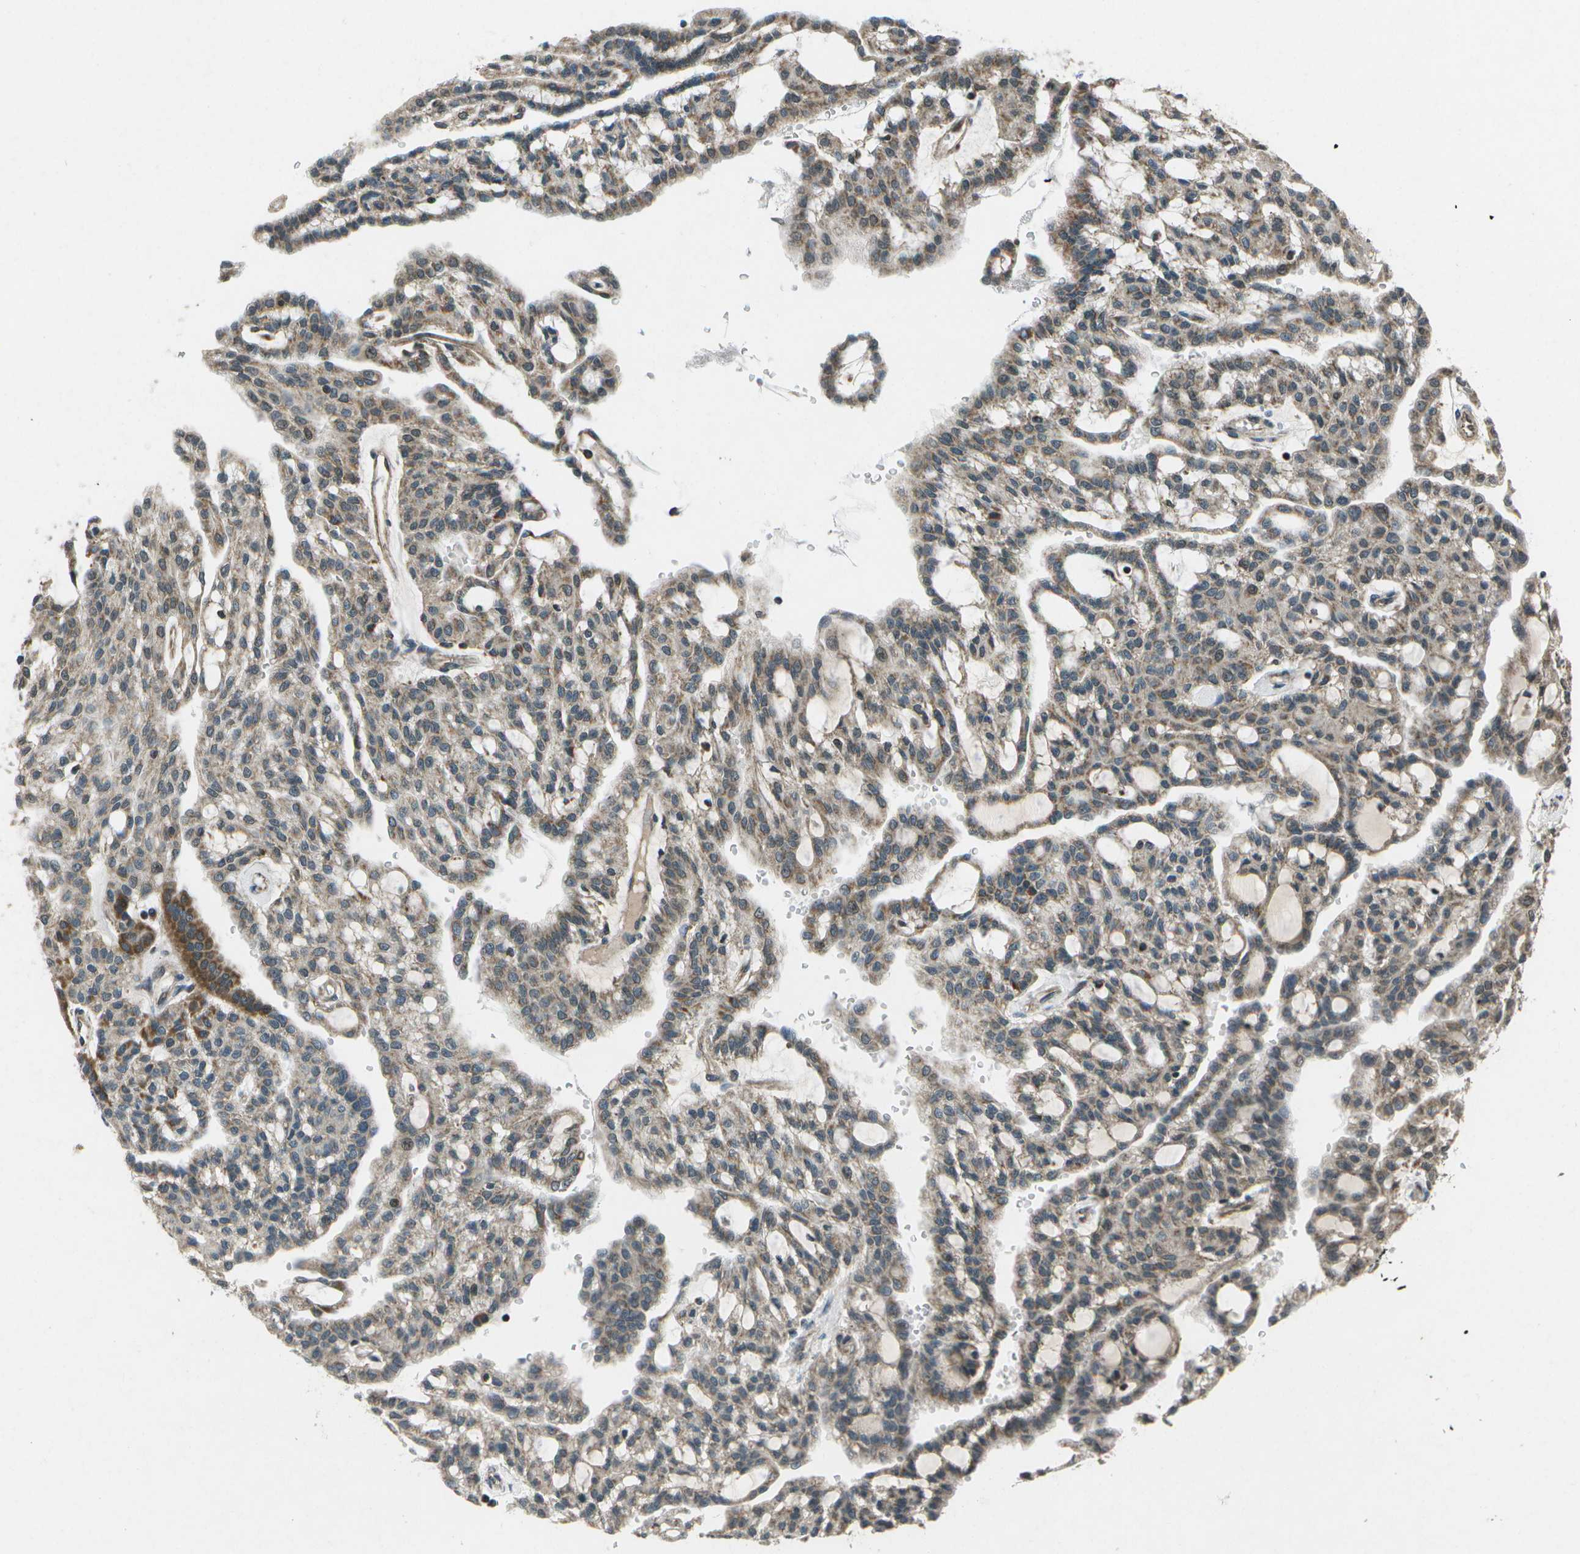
{"staining": {"intensity": "moderate", "quantity": "25%-75%", "location": "cytoplasmic/membranous,nuclear"}, "tissue": "renal cancer", "cell_type": "Tumor cells", "image_type": "cancer", "snomed": [{"axis": "morphology", "description": "Adenocarcinoma, NOS"}, {"axis": "topography", "description": "Kidney"}], "caption": "IHC of human renal adenocarcinoma displays medium levels of moderate cytoplasmic/membranous and nuclear staining in approximately 25%-75% of tumor cells.", "gene": "EIF2AK1", "patient": {"sex": "male", "age": 63}}